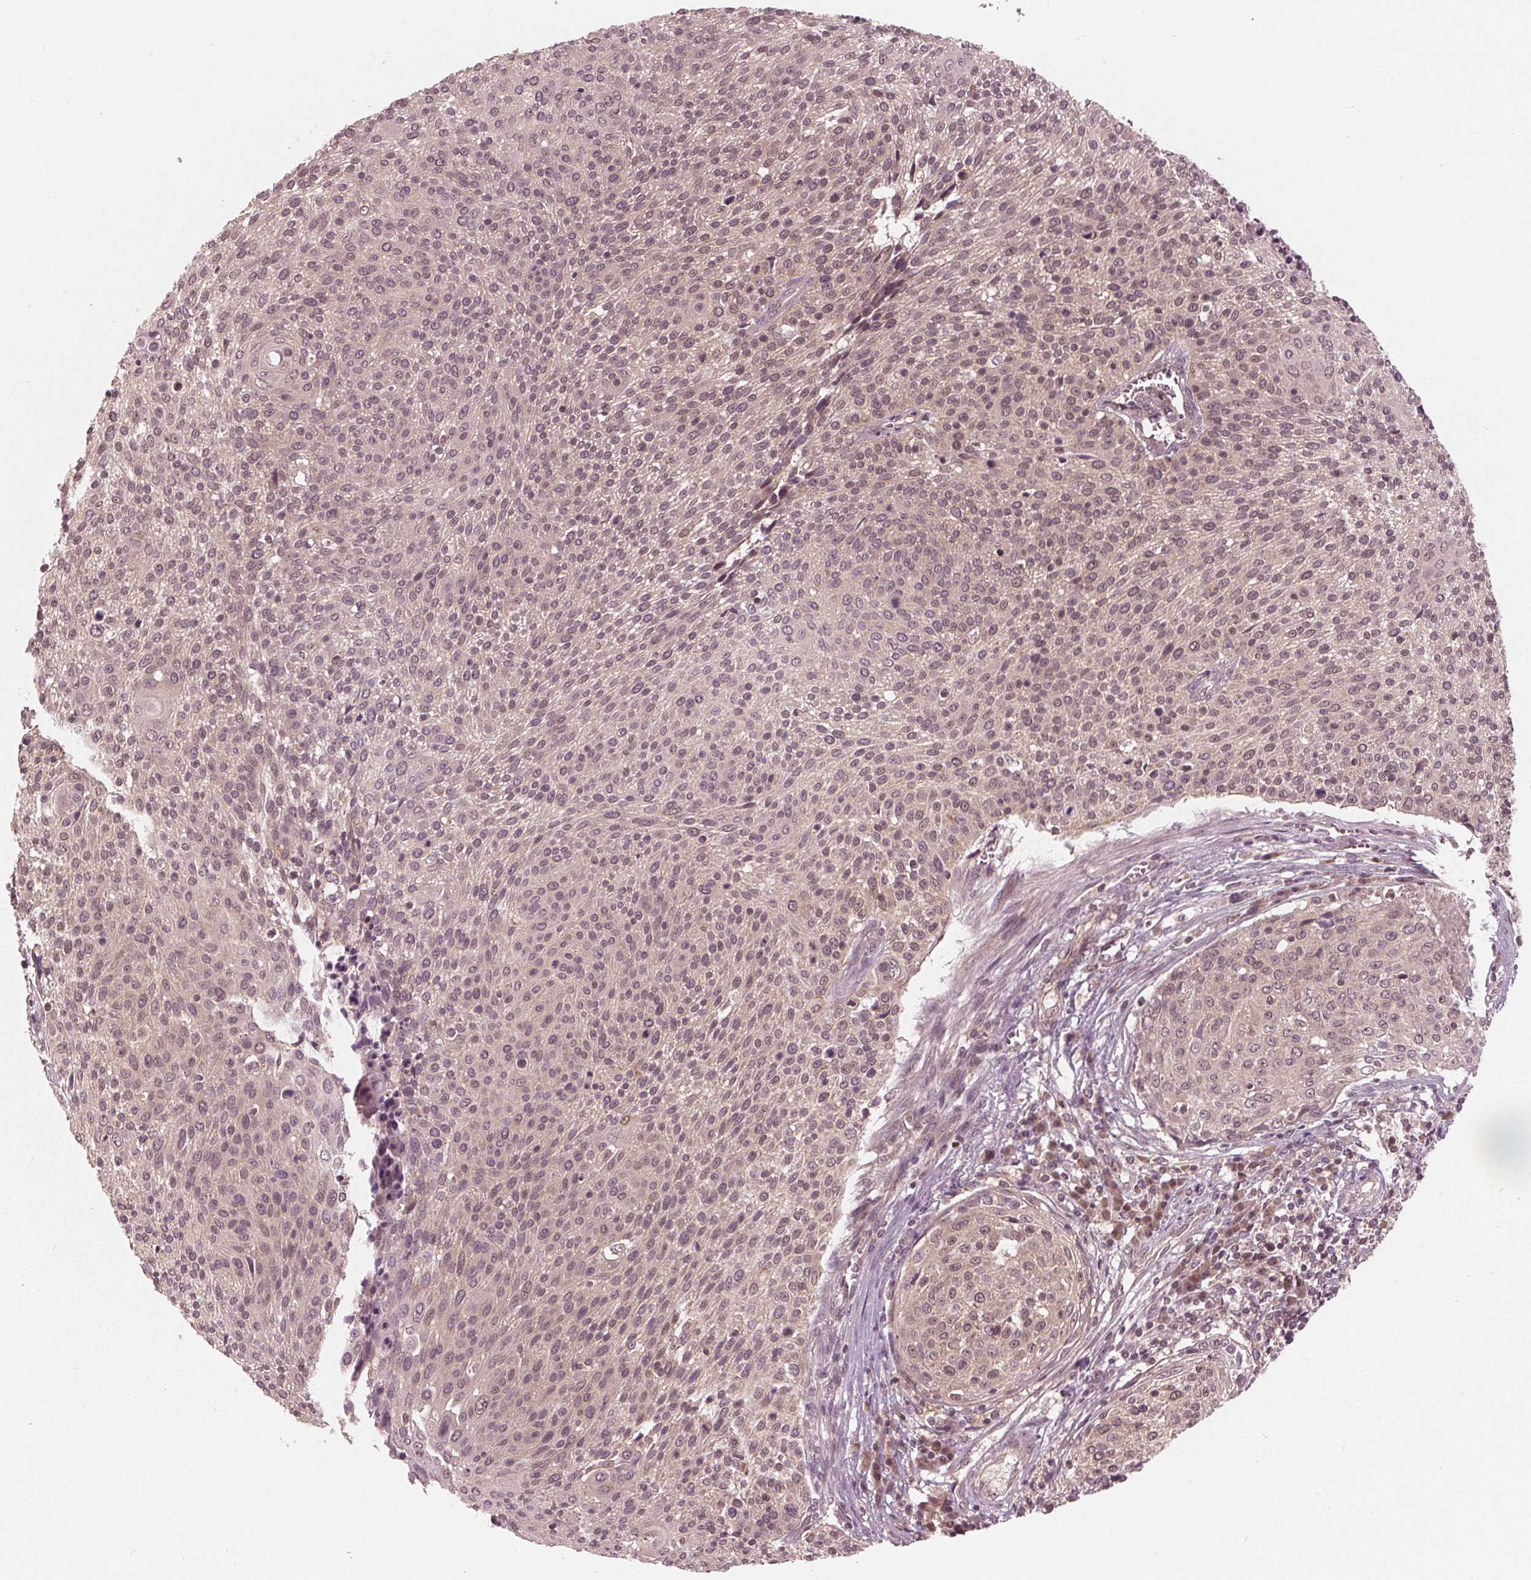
{"staining": {"intensity": "weak", "quantity": ">75%", "location": "cytoplasmic/membranous"}, "tissue": "cervical cancer", "cell_type": "Tumor cells", "image_type": "cancer", "snomed": [{"axis": "morphology", "description": "Squamous cell carcinoma, NOS"}, {"axis": "topography", "description": "Cervix"}], "caption": "Cervical cancer (squamous cell carcinoma) was stained to show a protein in brown. There is low levels of weak cytoplasmic/membranous positivity in about >75% of tumor cells. Using DAB (3,3'-diaminobenzidine) (brown) and hematoxylin (blue) stains, captured at high magnification using brightfield microscopy.", "gene": "UBALD1", "patient": {"sex": "female", "age": 31}}